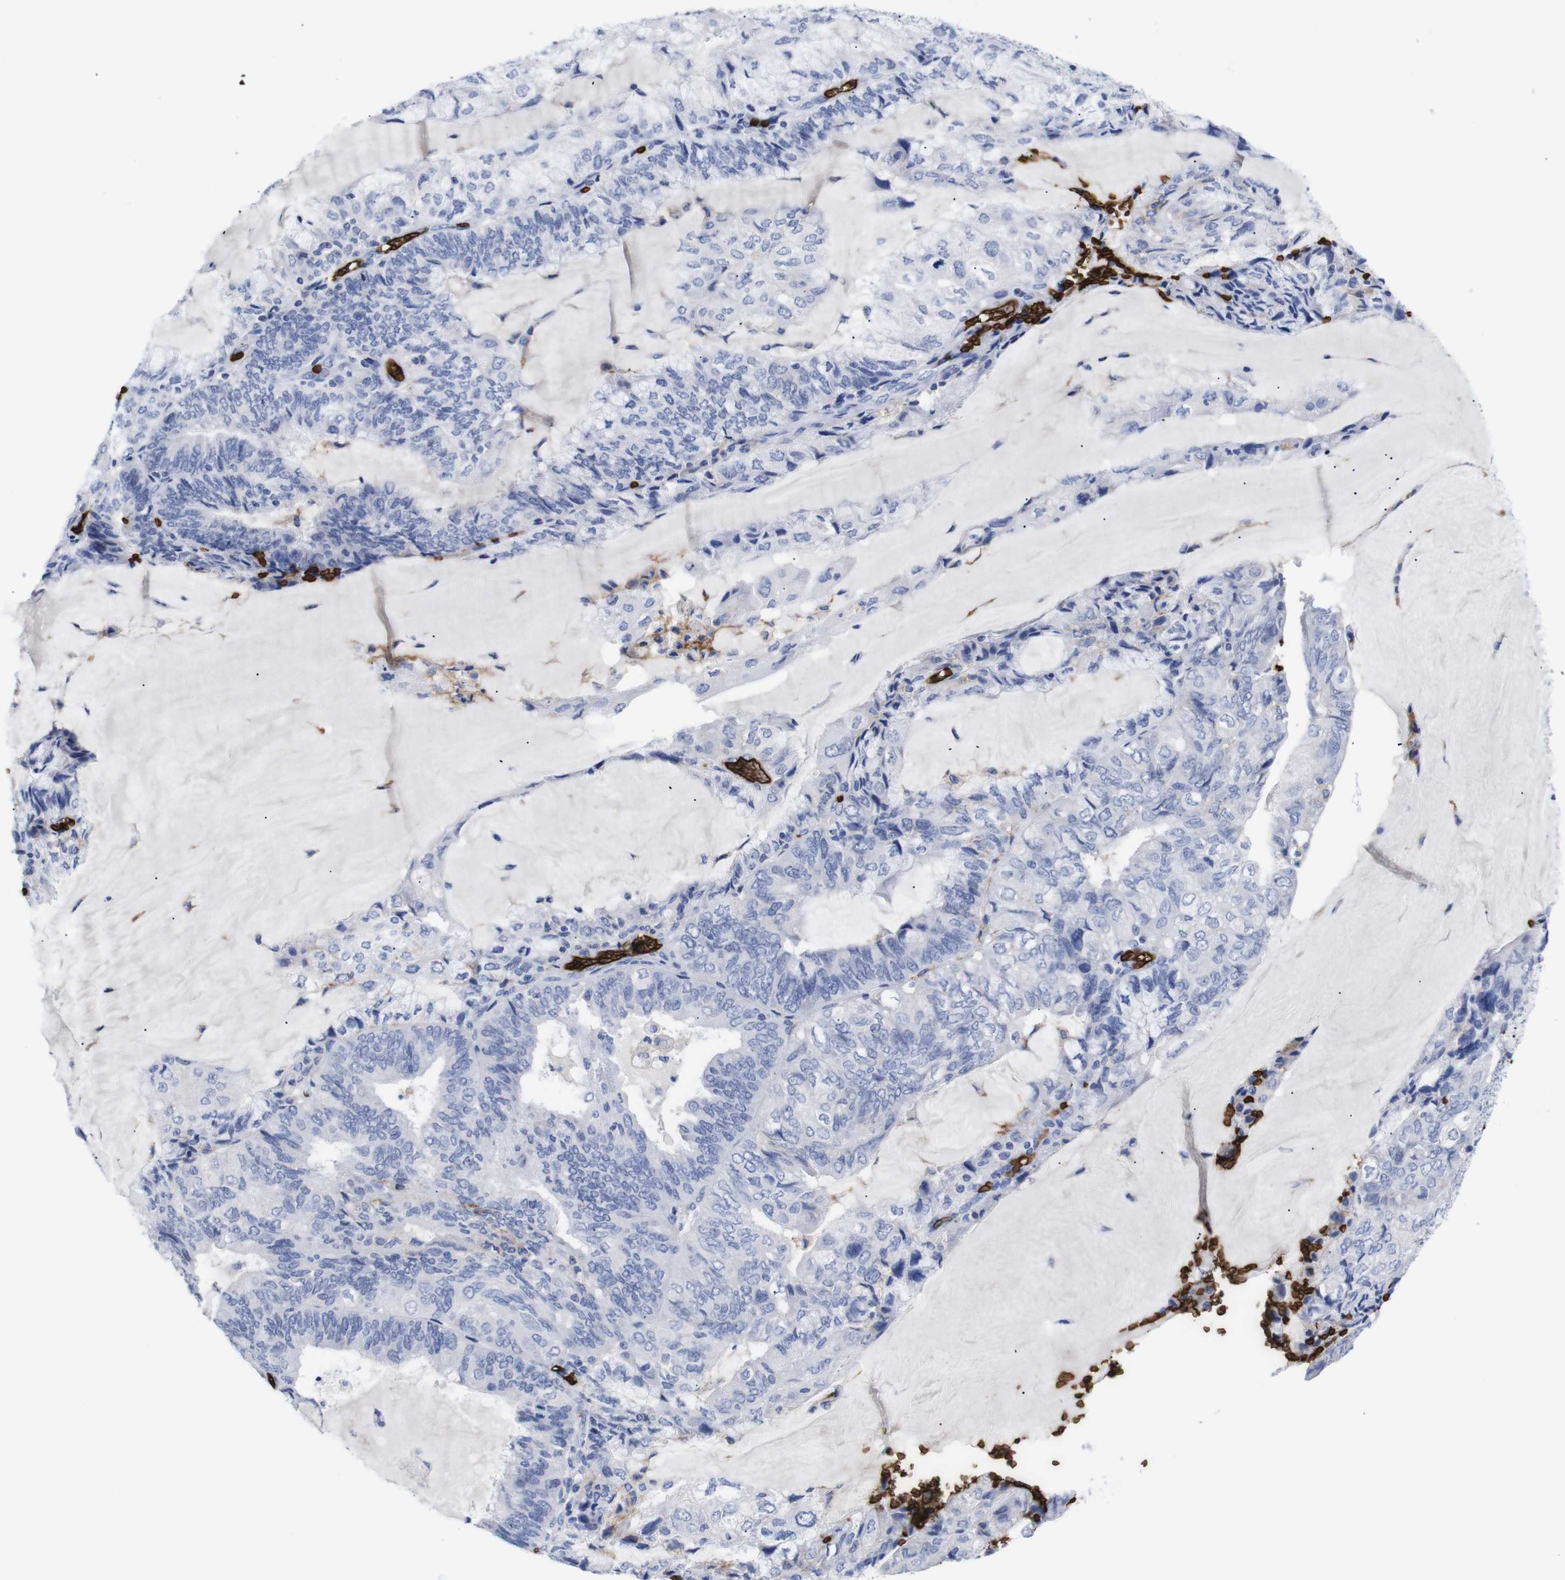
{"staining": {"intensity": "negative", "quantity": "none", "location": "none"}, "tissue": "endometrial cancer", "cell_type": "Tumor cells", "image_type": "cancer", "snomed": [{"axis": "morphology", "description": "Adenocarcinoma, NOS"}, {"axis": "topography", "description": "Endometrium"}], "caption": "Protein analysis of endometrial adenocarcinoma shows no significant staining in tumor cells.", "gene": "S1PR2", "patient": {"sex": "female", "age": 81}}